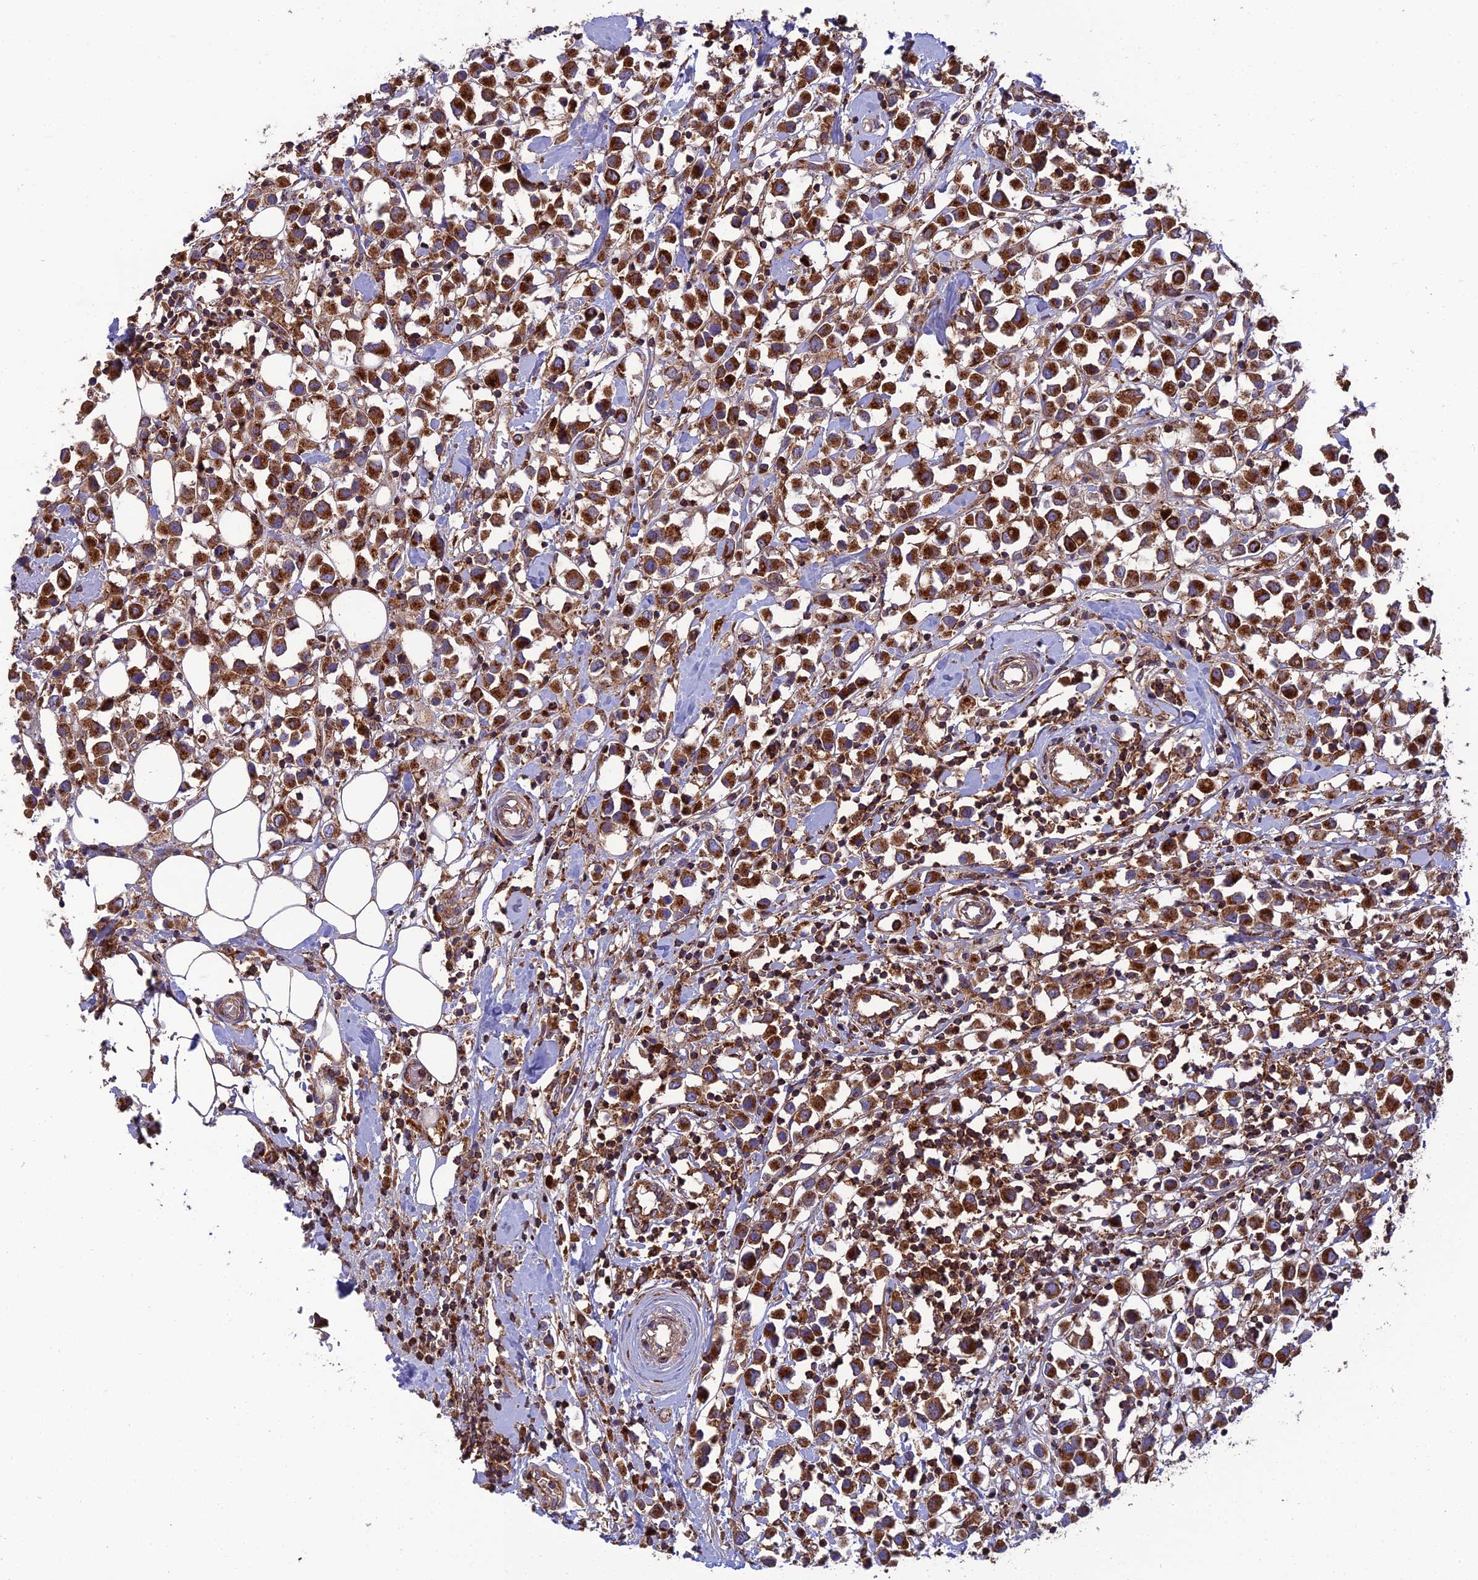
{"staining": {"intensity": "strong", "quantity": ">75%", "location": "cytoplasmic/membranous"}, "tissue": "breast cancer", "cell_type": "Tumor cells", "image_type": "cancer", "snomed": [{"axis": "morphology", "description": "Duct carcinoma"}, {"axis": "topography", "description": "Breast"}], "caption": "This photomicrograph reveals IHC staining of infiltrating ductal carcinoma (breast), with high strong cytoplasmic/membranous positivity in approximately >75% of tumor cells.", "gene": "LNPEP", "patient": {"sex": "female", "age": 61}}